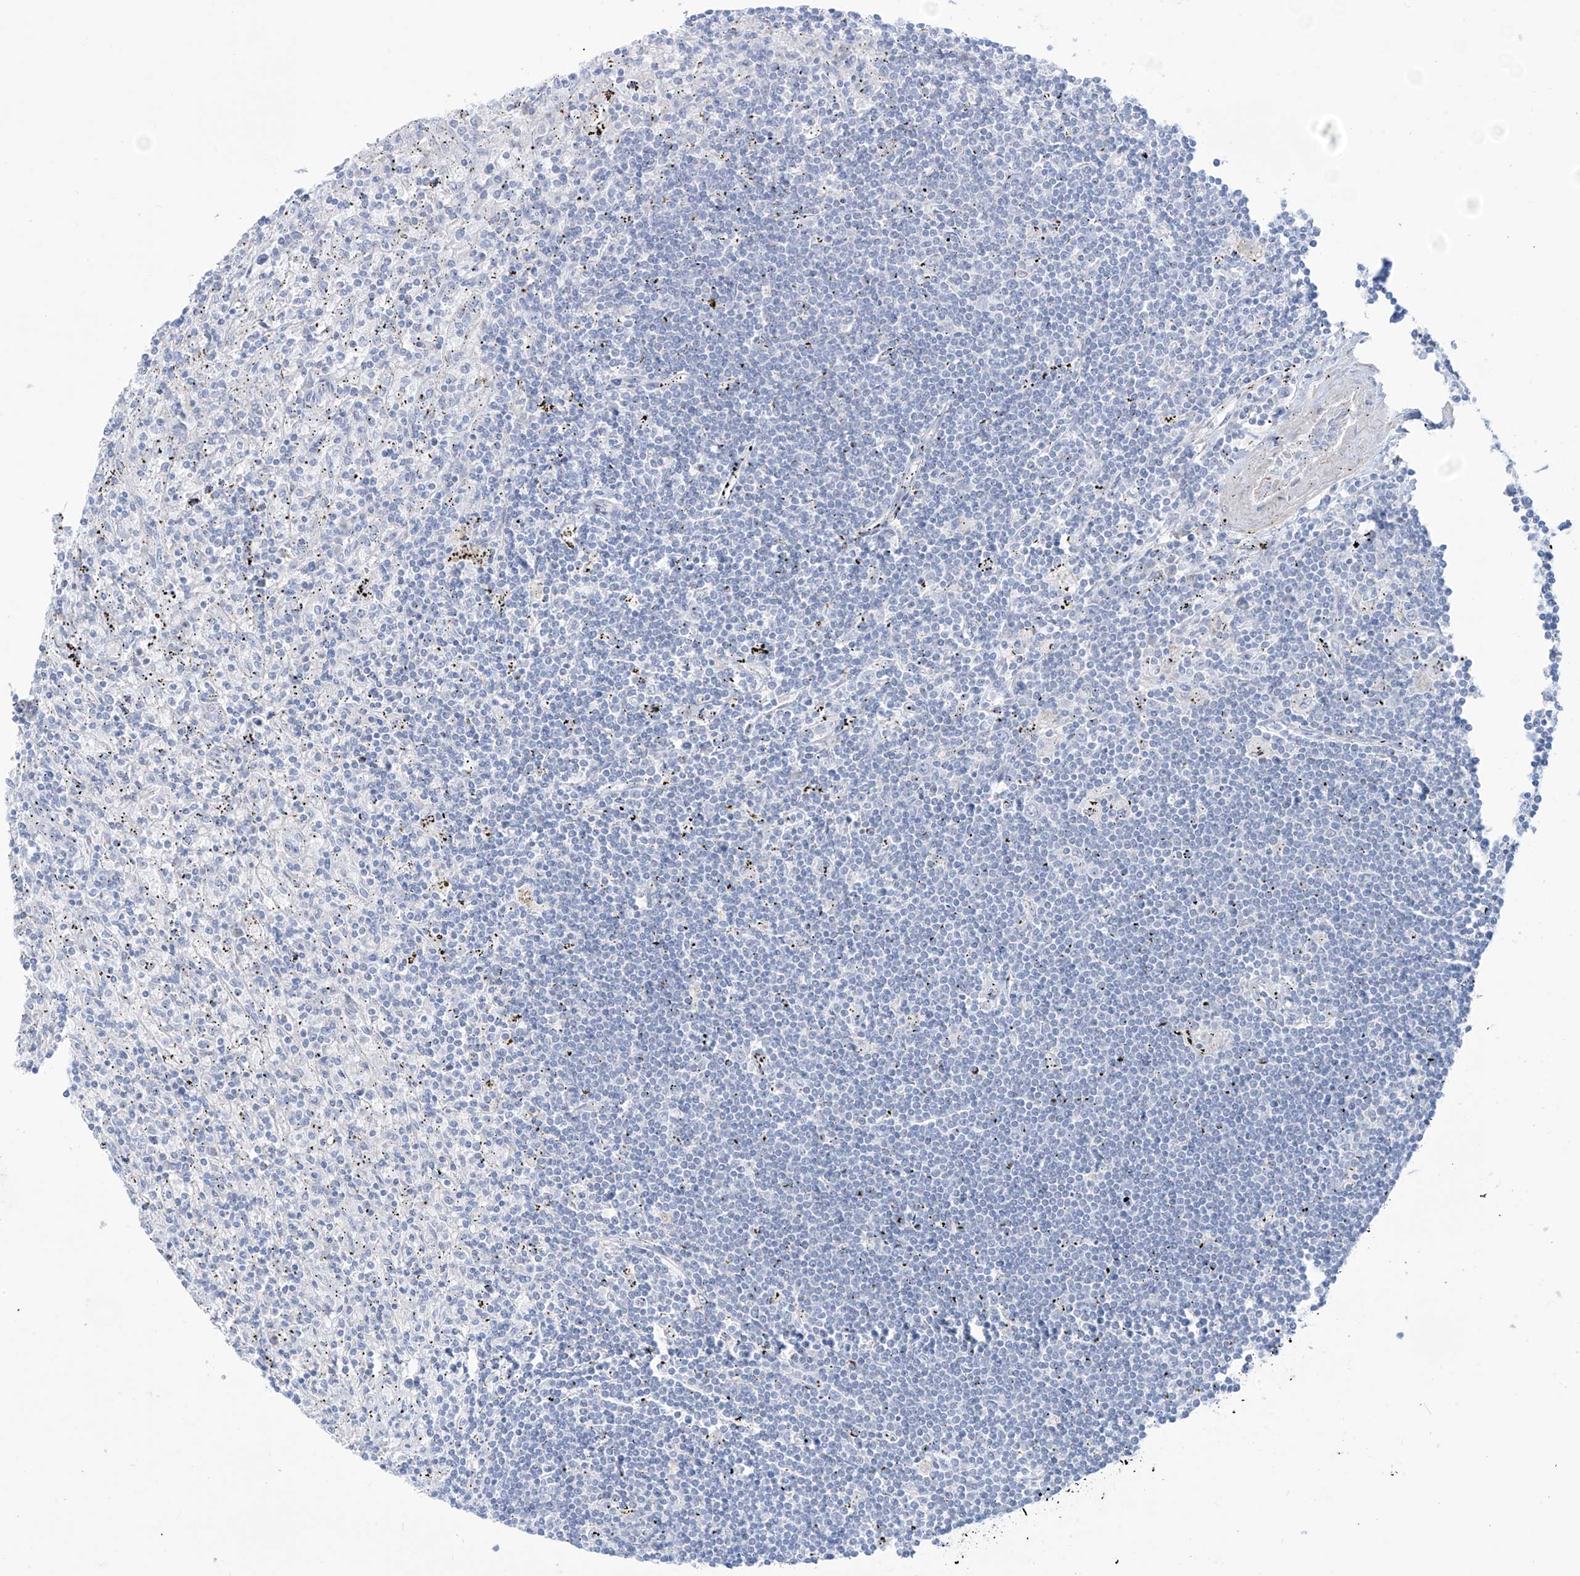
{"staining": {"intensity": "negative", "quantity": "none", "location": "none"}, "tissue": "lymphoma", "cell_type": "Tumor cells", "image_type": "cancer", "snomed": [{"axis": "morphology", "description": "Malignant lymphoma, non-Hodgkin's type, Low grade"}, {"axis": "topography", "description": "Spleen"}], "caption": "High magnification brightfield microscopy of lymphoma stained with DAB (brown) and counterstained with hematoxylin (blue): tumor cells show no significant expression.", "gene": "SLC26A3", "patient": {"sex": "male", "age": 76}}